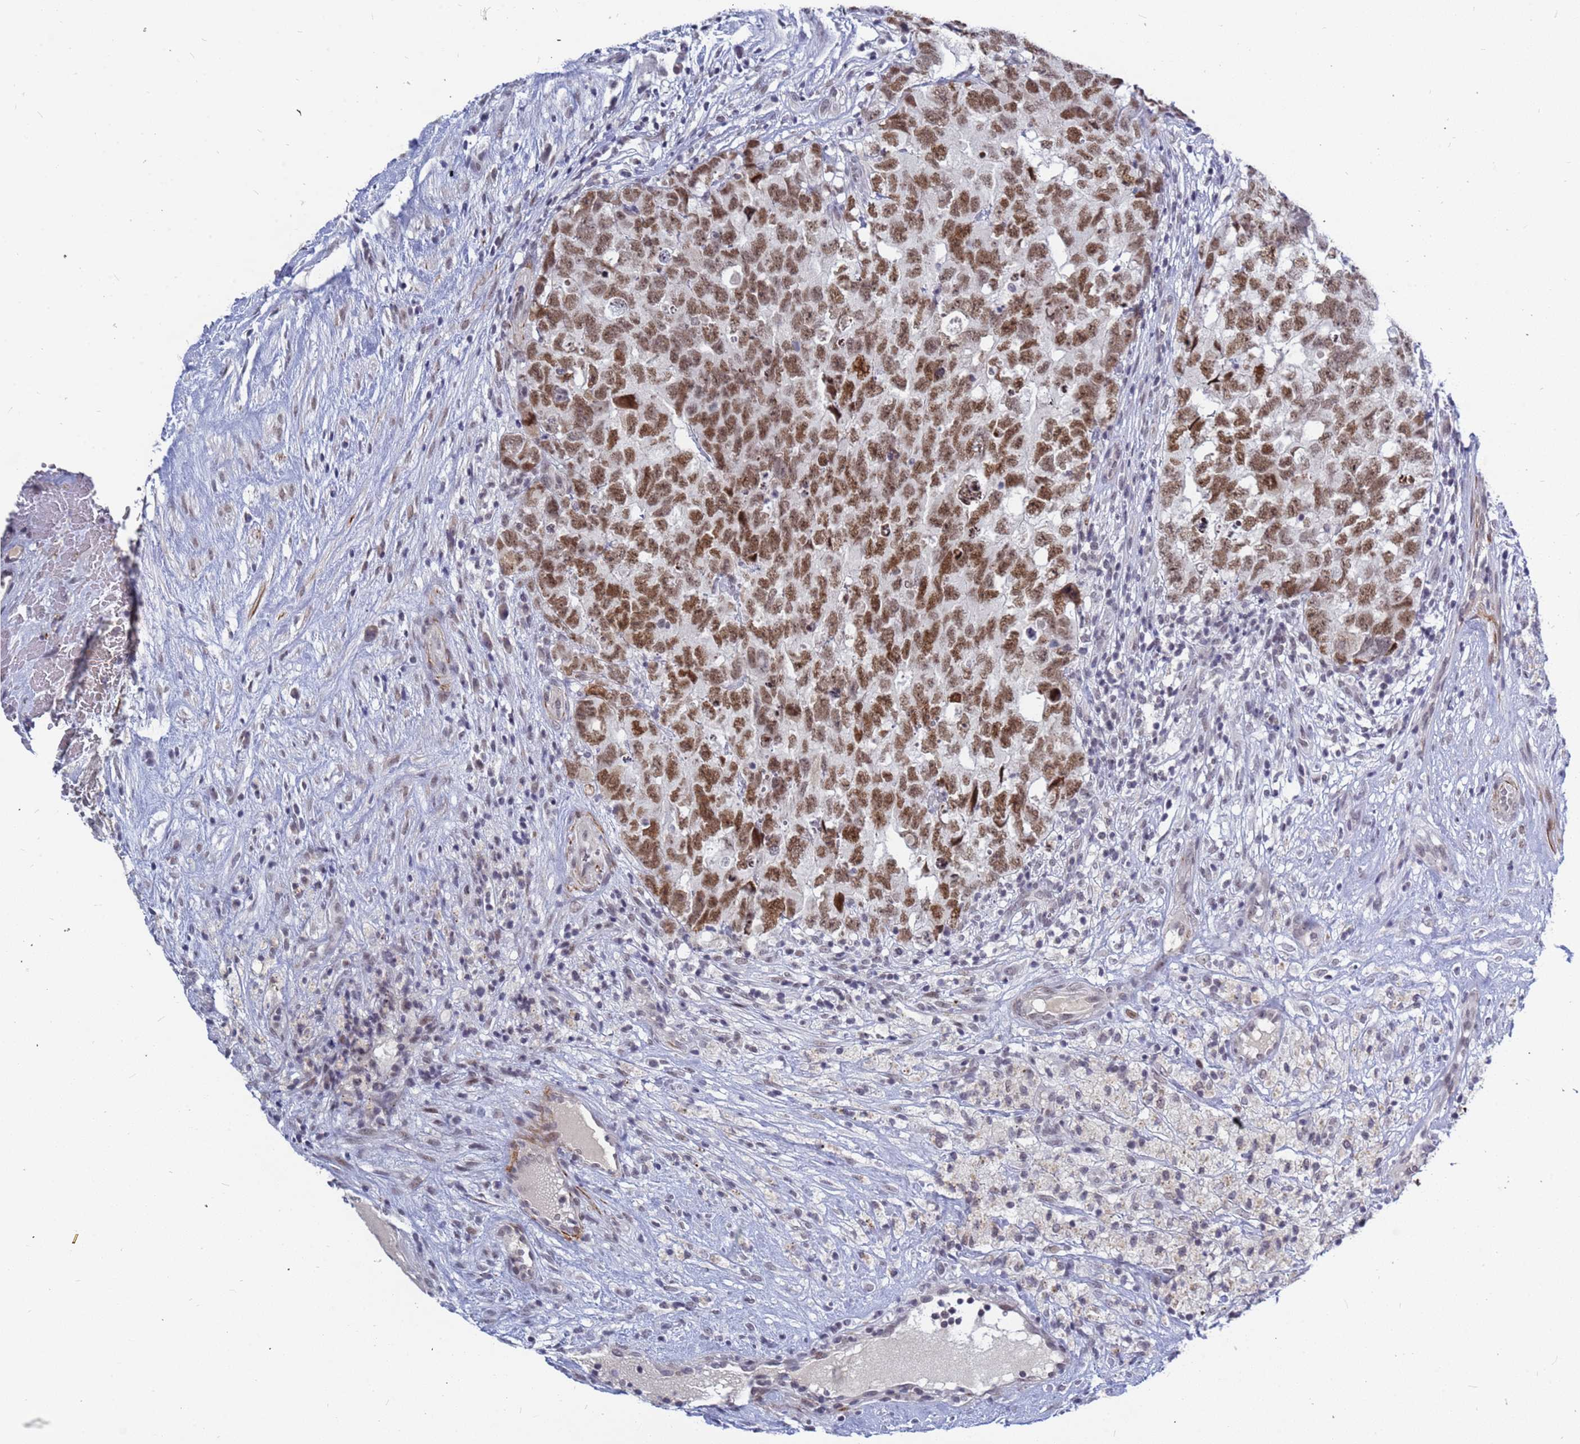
{"staining": {"intensity": "moderate", "quantity": ">75%", "location": "nuclear"}, "tissue": "testis cancer", "cell_type": "Tumor cells", "image_type": "cancer", "snomed": [{"axis": "morphology", "description": "Seminoma, NOS"}, {"axis": "morphology", "description": "Carcinoma, Embryonal, NOS"}, {"axis": "topography", "description": "Testis"}], "caption": "A brown stain shows moderate nuclear staining of a protein in testis cancer (seminoma) tumor cells.", "gene": "CXorf65", "patient": {"sex": "male", "age": 29}}